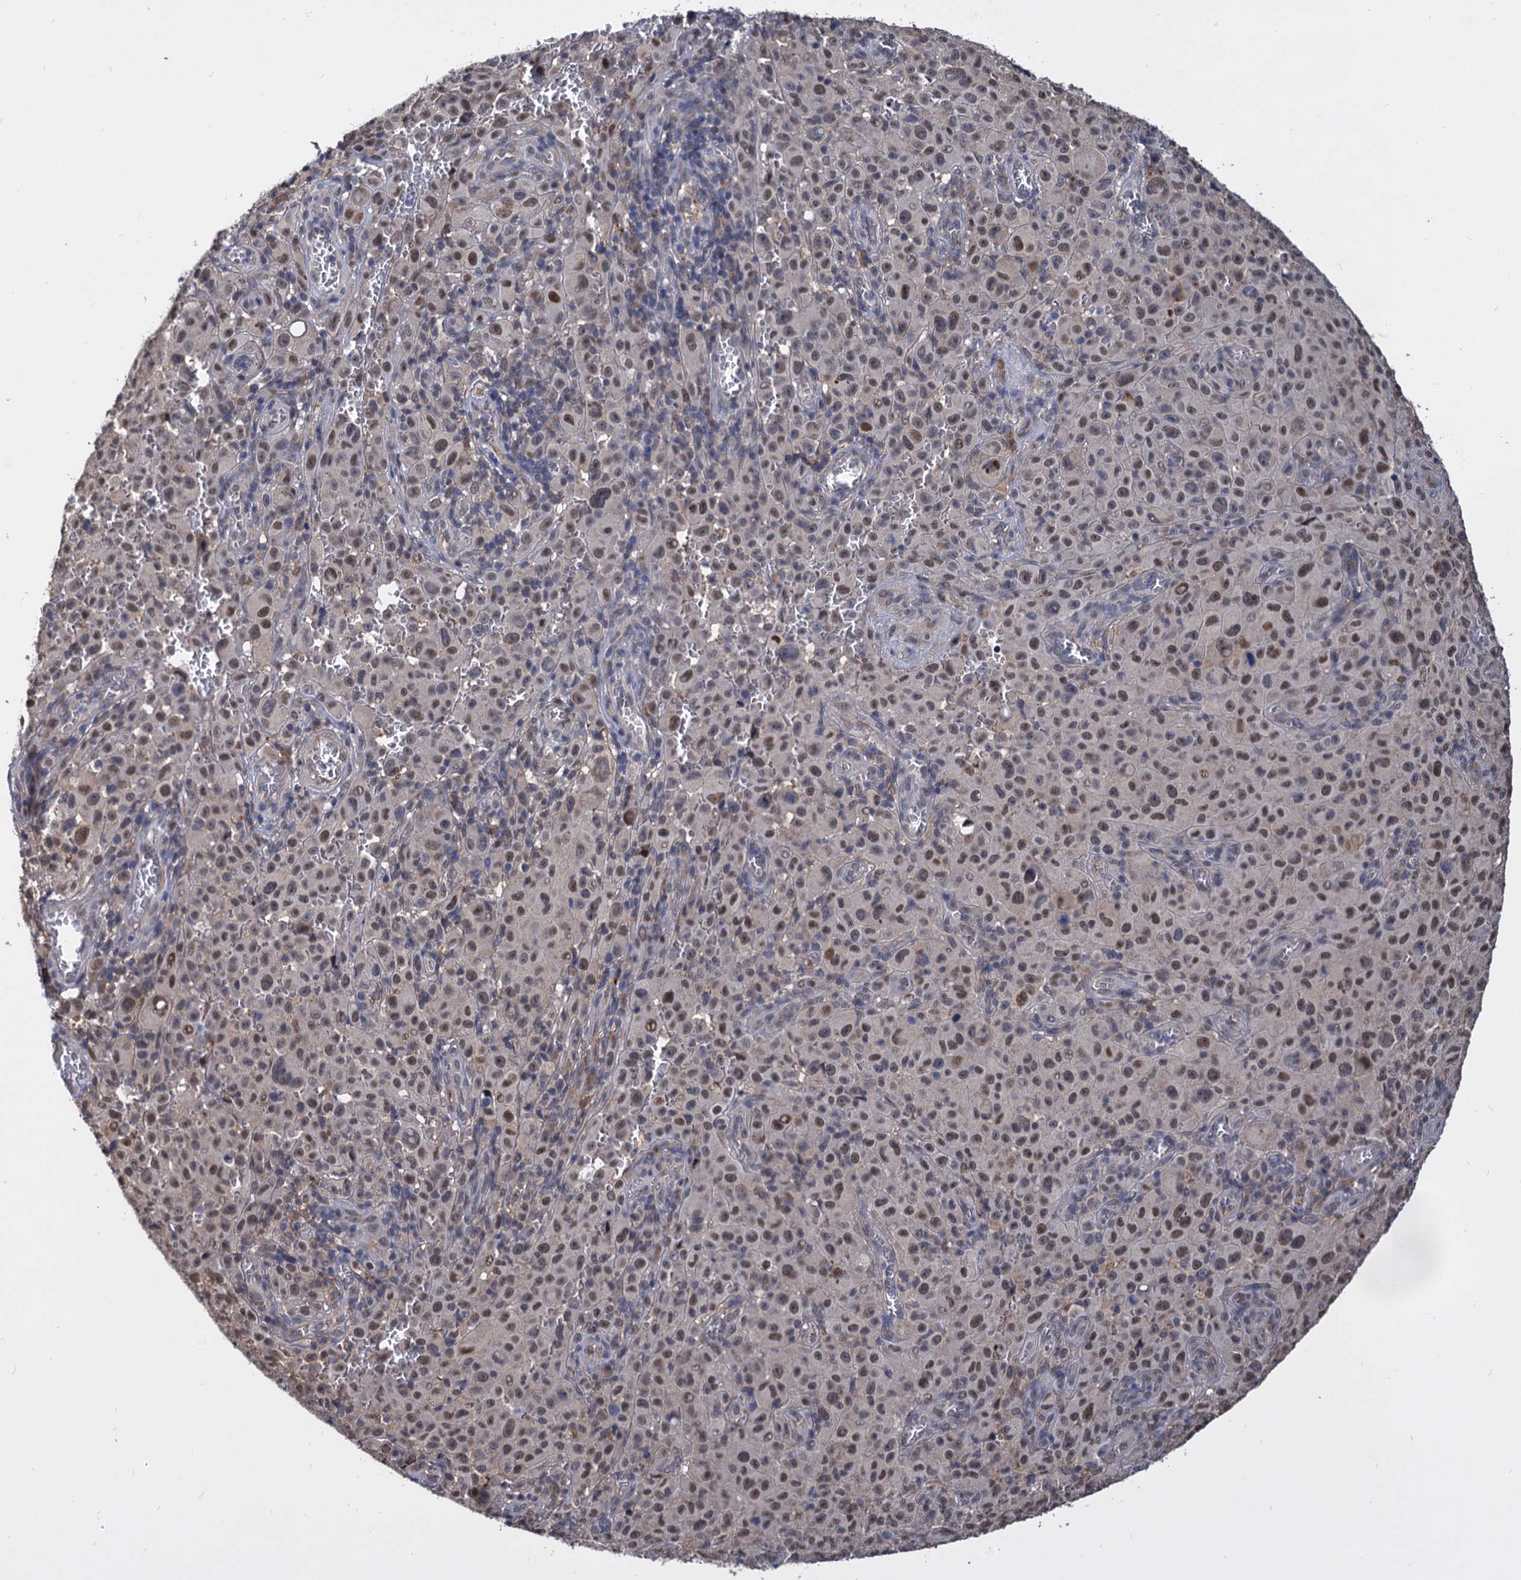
{"staining": {"intensity": "moderate", "quantity": ">75%", "location": "nuclear"}, "tissue": "melanoma", "cell_type": "Tumor cells", "image_type": "cancer", "snomed": [{"axis": "morphology", "description": "Malignant melanoma, NOS"}, {"axis": "topography", "description": "Skin"}], "caption": "Malignant melanoma stained with a protein marker displays moderate staining in tumor cells.", "gene": "PSMD4", "patient": {"sex": "female", "age": 82}}